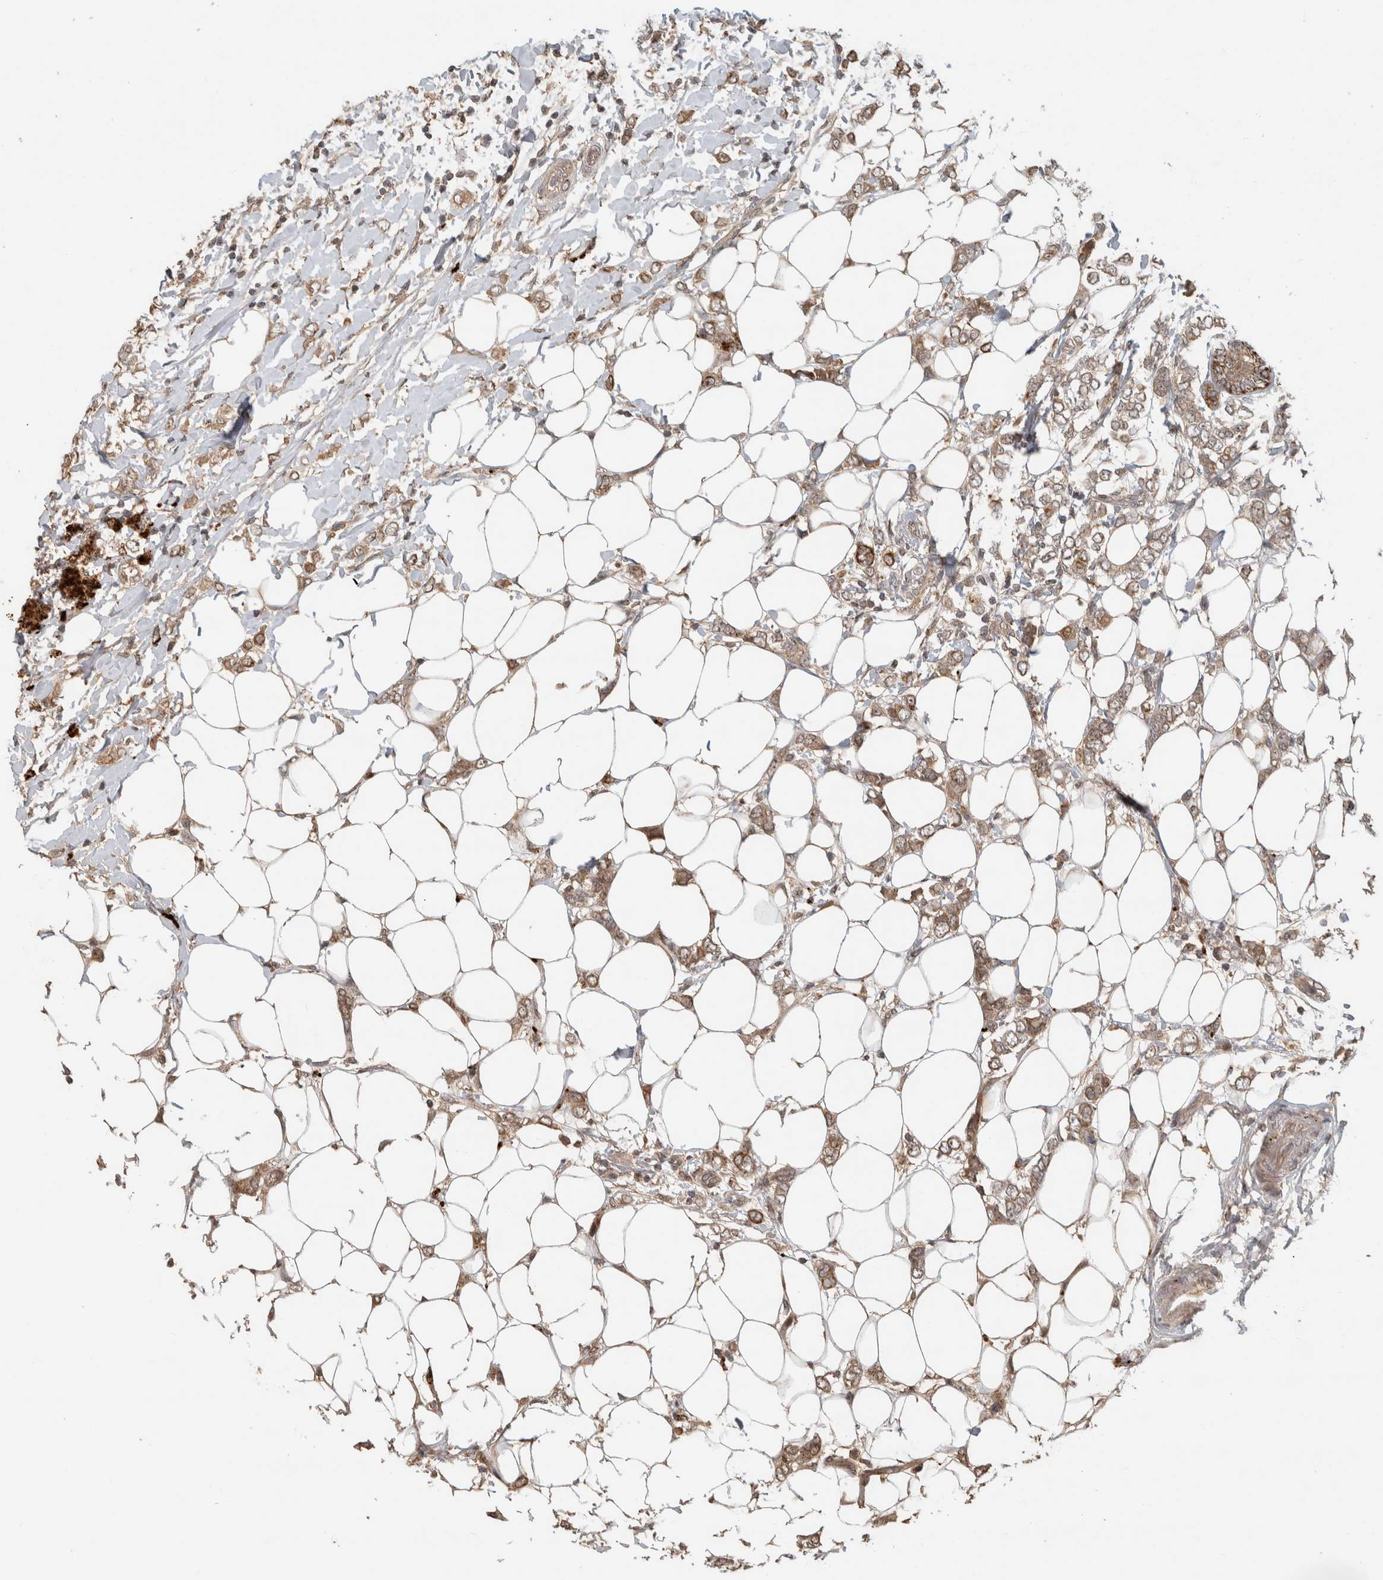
{"staining": {"intensity": "moderate", "quantity": ">75%", "location": "cytoplasmic/membranous"}, "tissue": "breast cancer", "cell_type": "Tumor cells", "image_type": "cancer", "snomed": [{"axis": "morphology", "description": "Normal tissue, NOS"}, {"axis": "morphology", "description": "Lobular carcinoma"}, {"axis": "topography", "description": "Breast"}], "caption": "Immunohistochemical staining of human breast cancer exhibits moderate cytoplasmic/membranous protein staining in approximately >75% of tumor cells. (DAB IHC, brown staining for protein, blue staining for nuclei).", "gene": "PITPNC1", "patient": {"sex": "female", "age": 47}}